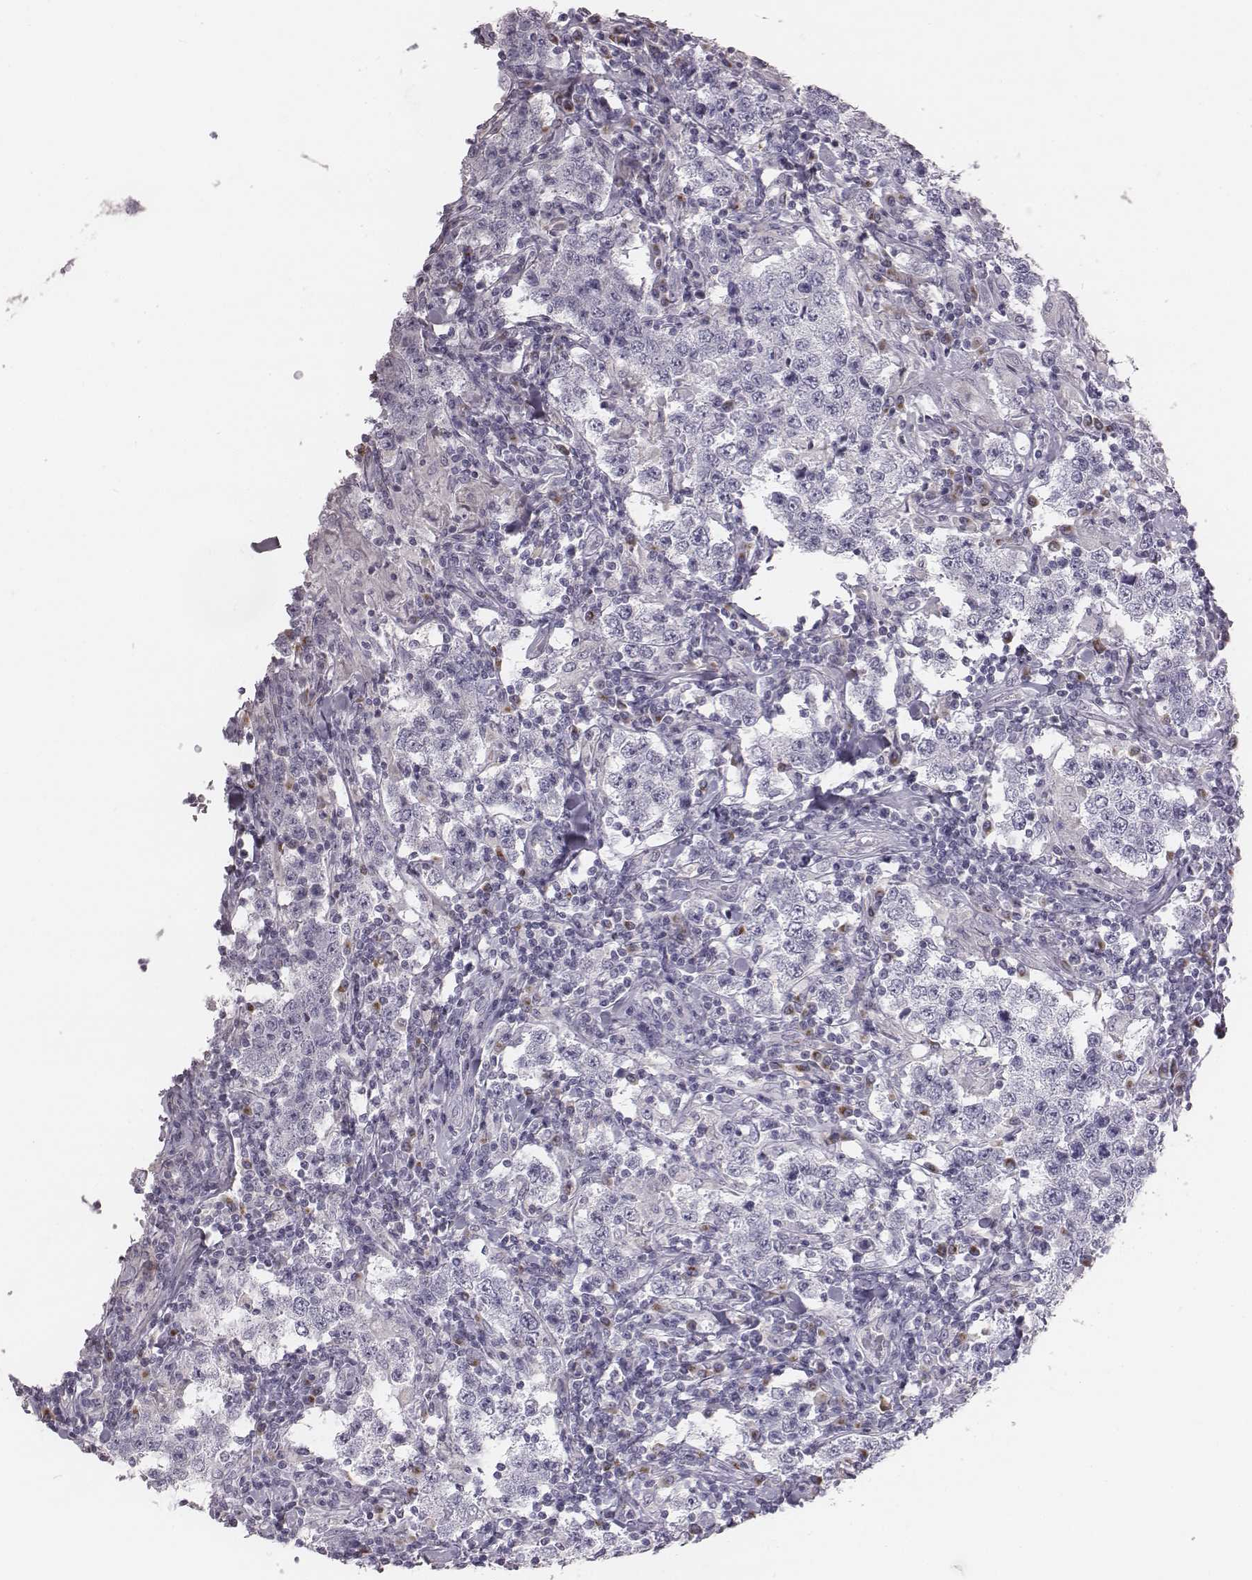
{"staining": {"intensity": "negative", "quantity": "none", "location": "none"}, "tissue": "testis cancer", "cell_type": "Tumor cells", "image_type": "cancer", "snomed": [{"axis": "morphology", "description": "Seminoma, NOS"}, {"axis": "morphology", "description": "Carcinoma, Embryonal, NOS"}, {"axis": "topography", "description": "Testis"}], "caption": "IHC histopathology image of neoplastic tissue: human testis seminoma stained with DAB reveals no significant protein positivity in tumor cells.", "gene": "C6orf58", "patient": {"sex": "male", "age": 41}}